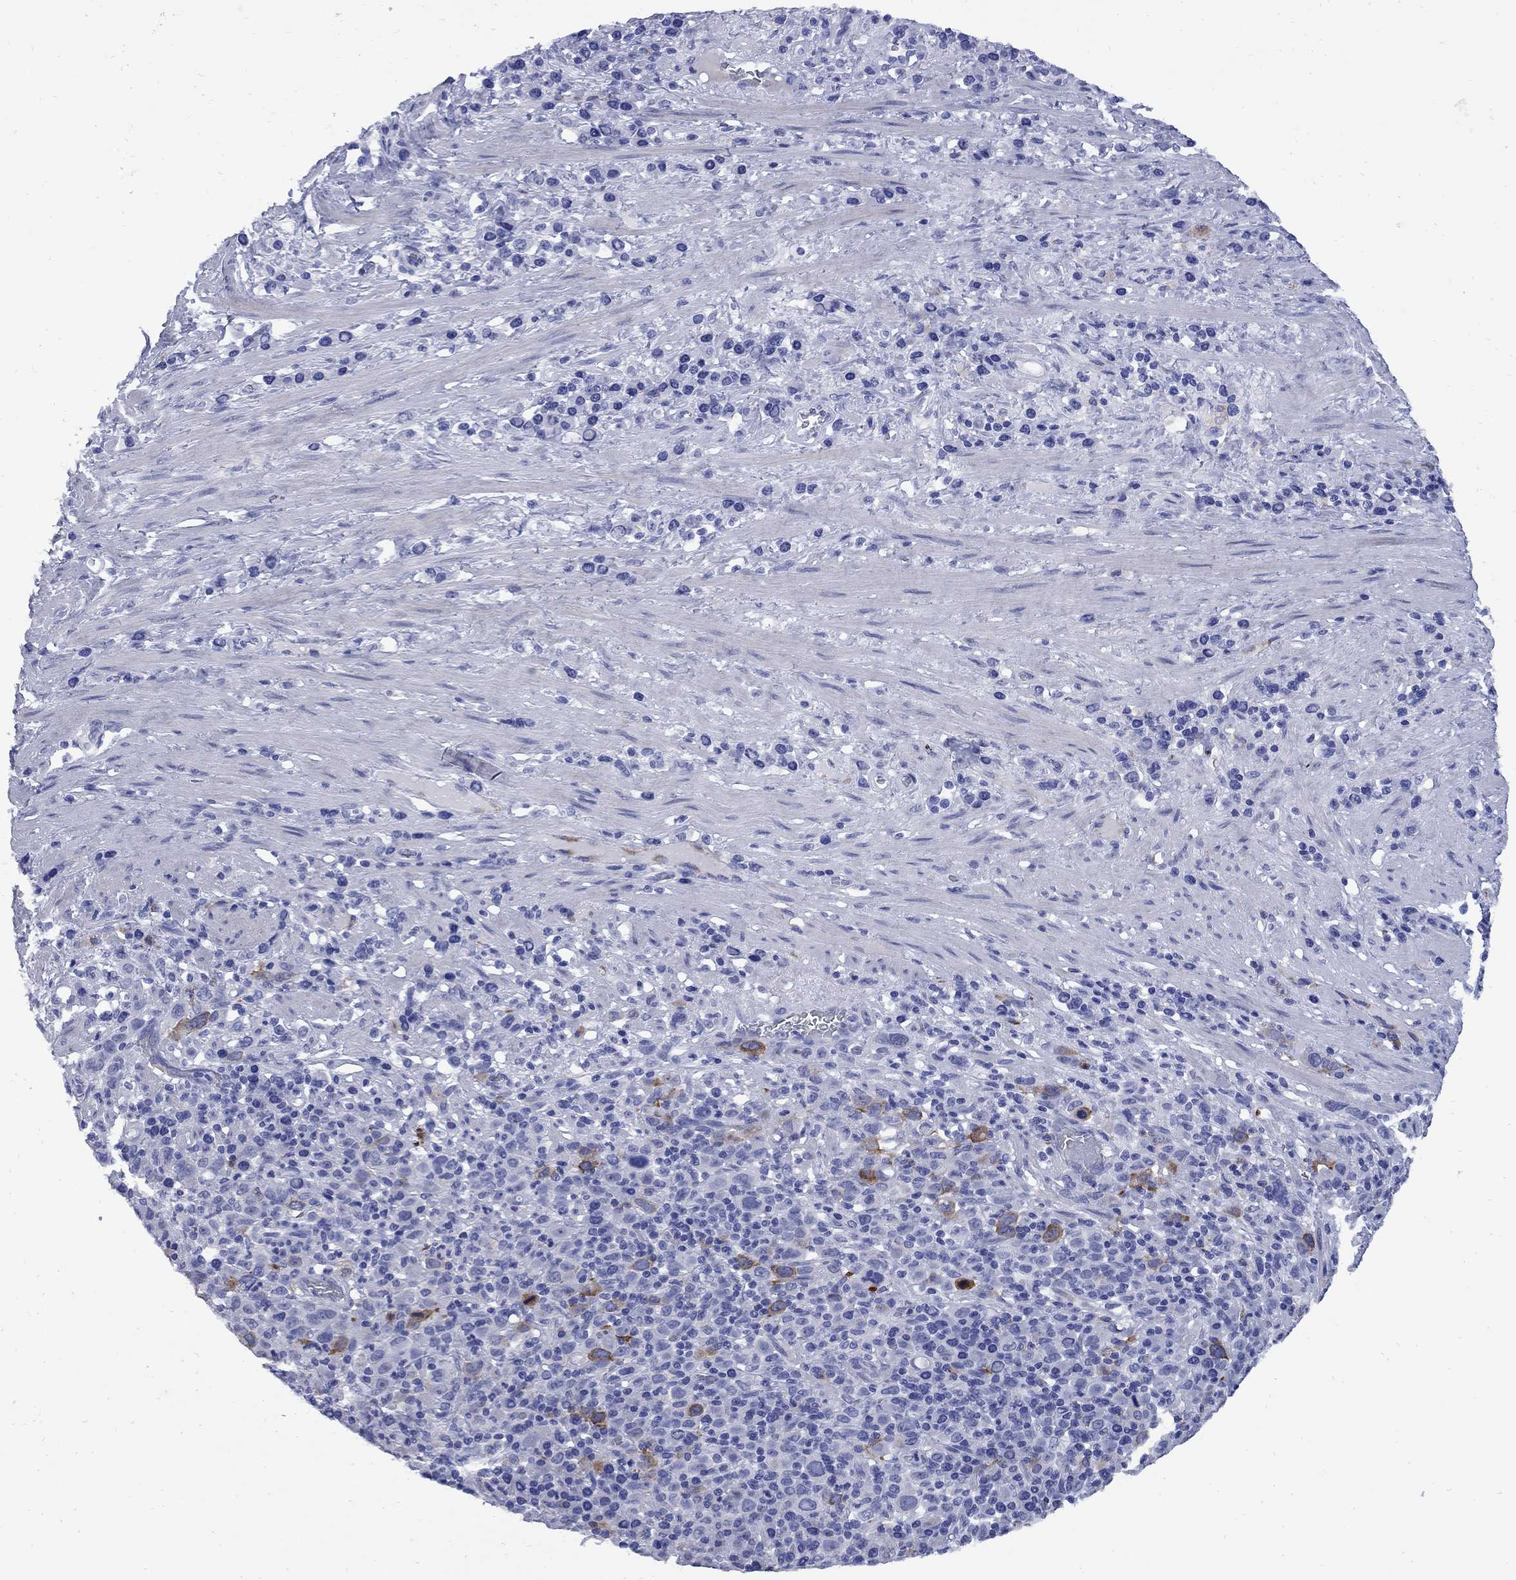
{"staining": {"intensity": "strong", "quantity": "<25%", "location": "cytoplasmic/membranous"}, "tissue": "stomach cancer", "cell_type": "Tumor cells", "image_type": "cancer", "snomed": [{"axis": "morphology", "description": "Adenocarcinoma, NOS"}, {"axis": "topography", "description": "Stomach, upper"}], "caption": "Protein analysis of adenocarcinoma (stomach) tissue reveals strong cytoplasmic/membranous positivity in about <25% of tumor cells.", "gene": "TACC3", "patient": {"sex": "male", "age": 75}}